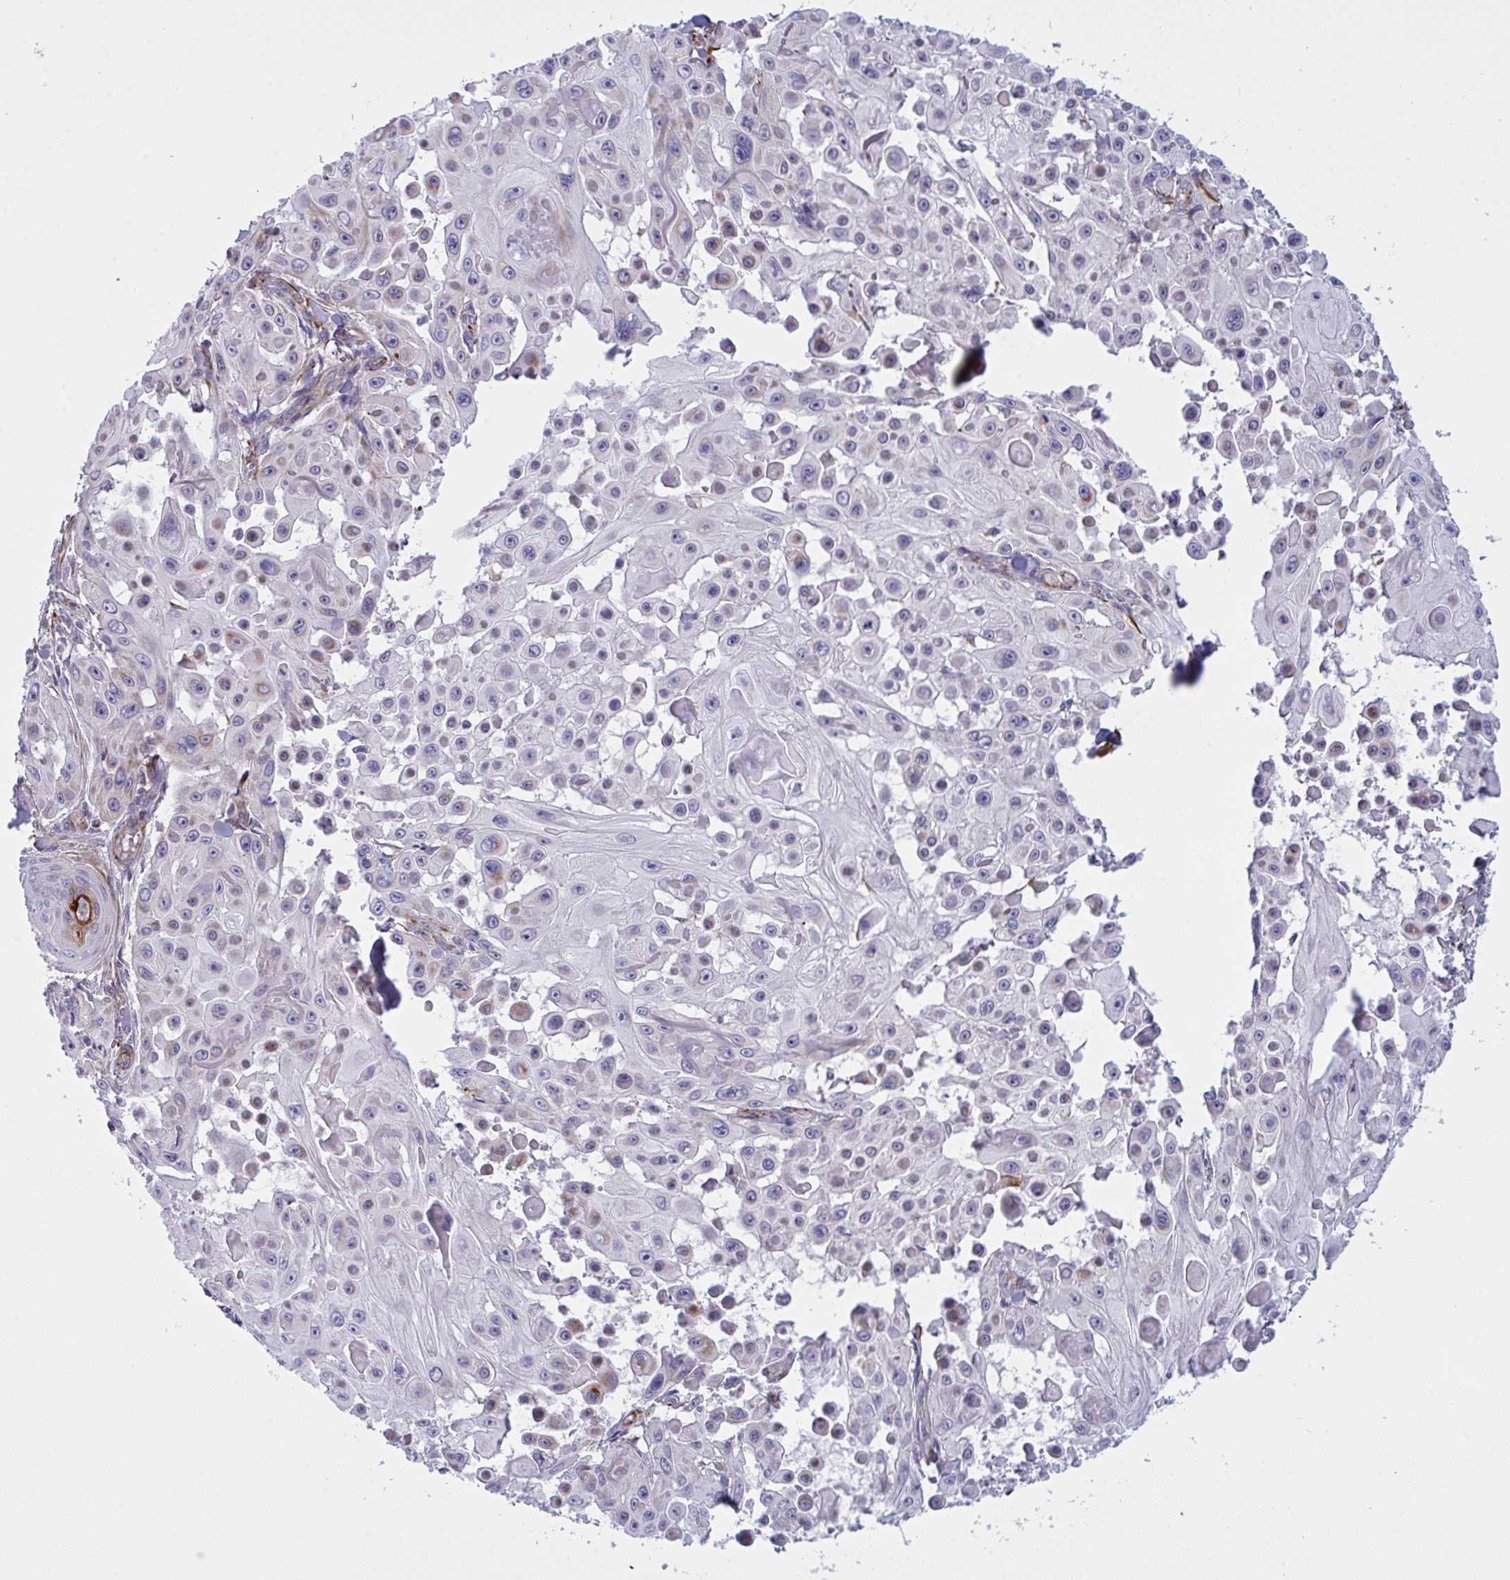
{"staining": {"intensity": "weak", "quantity": "<25%", "location": "cytoplasmic/membranous"}, "tissue": "skin cancer", "cell_type": "Tumor cells", "image_type": "cancer", "snomed": [{"axis": "morphology", "description": "Squamous cell carcinoma, NOS"}, {"axis": "topography", "description": "Skin"}], "caption": "DAB (3,3'-diaminobenzidine) immunohistochemical staining of human squamous cell carcinoma (skin) reveals no significant expression in tumor cells.", "gene": "DCBLD1", "patient": {"sex": "male", "age": 91}}